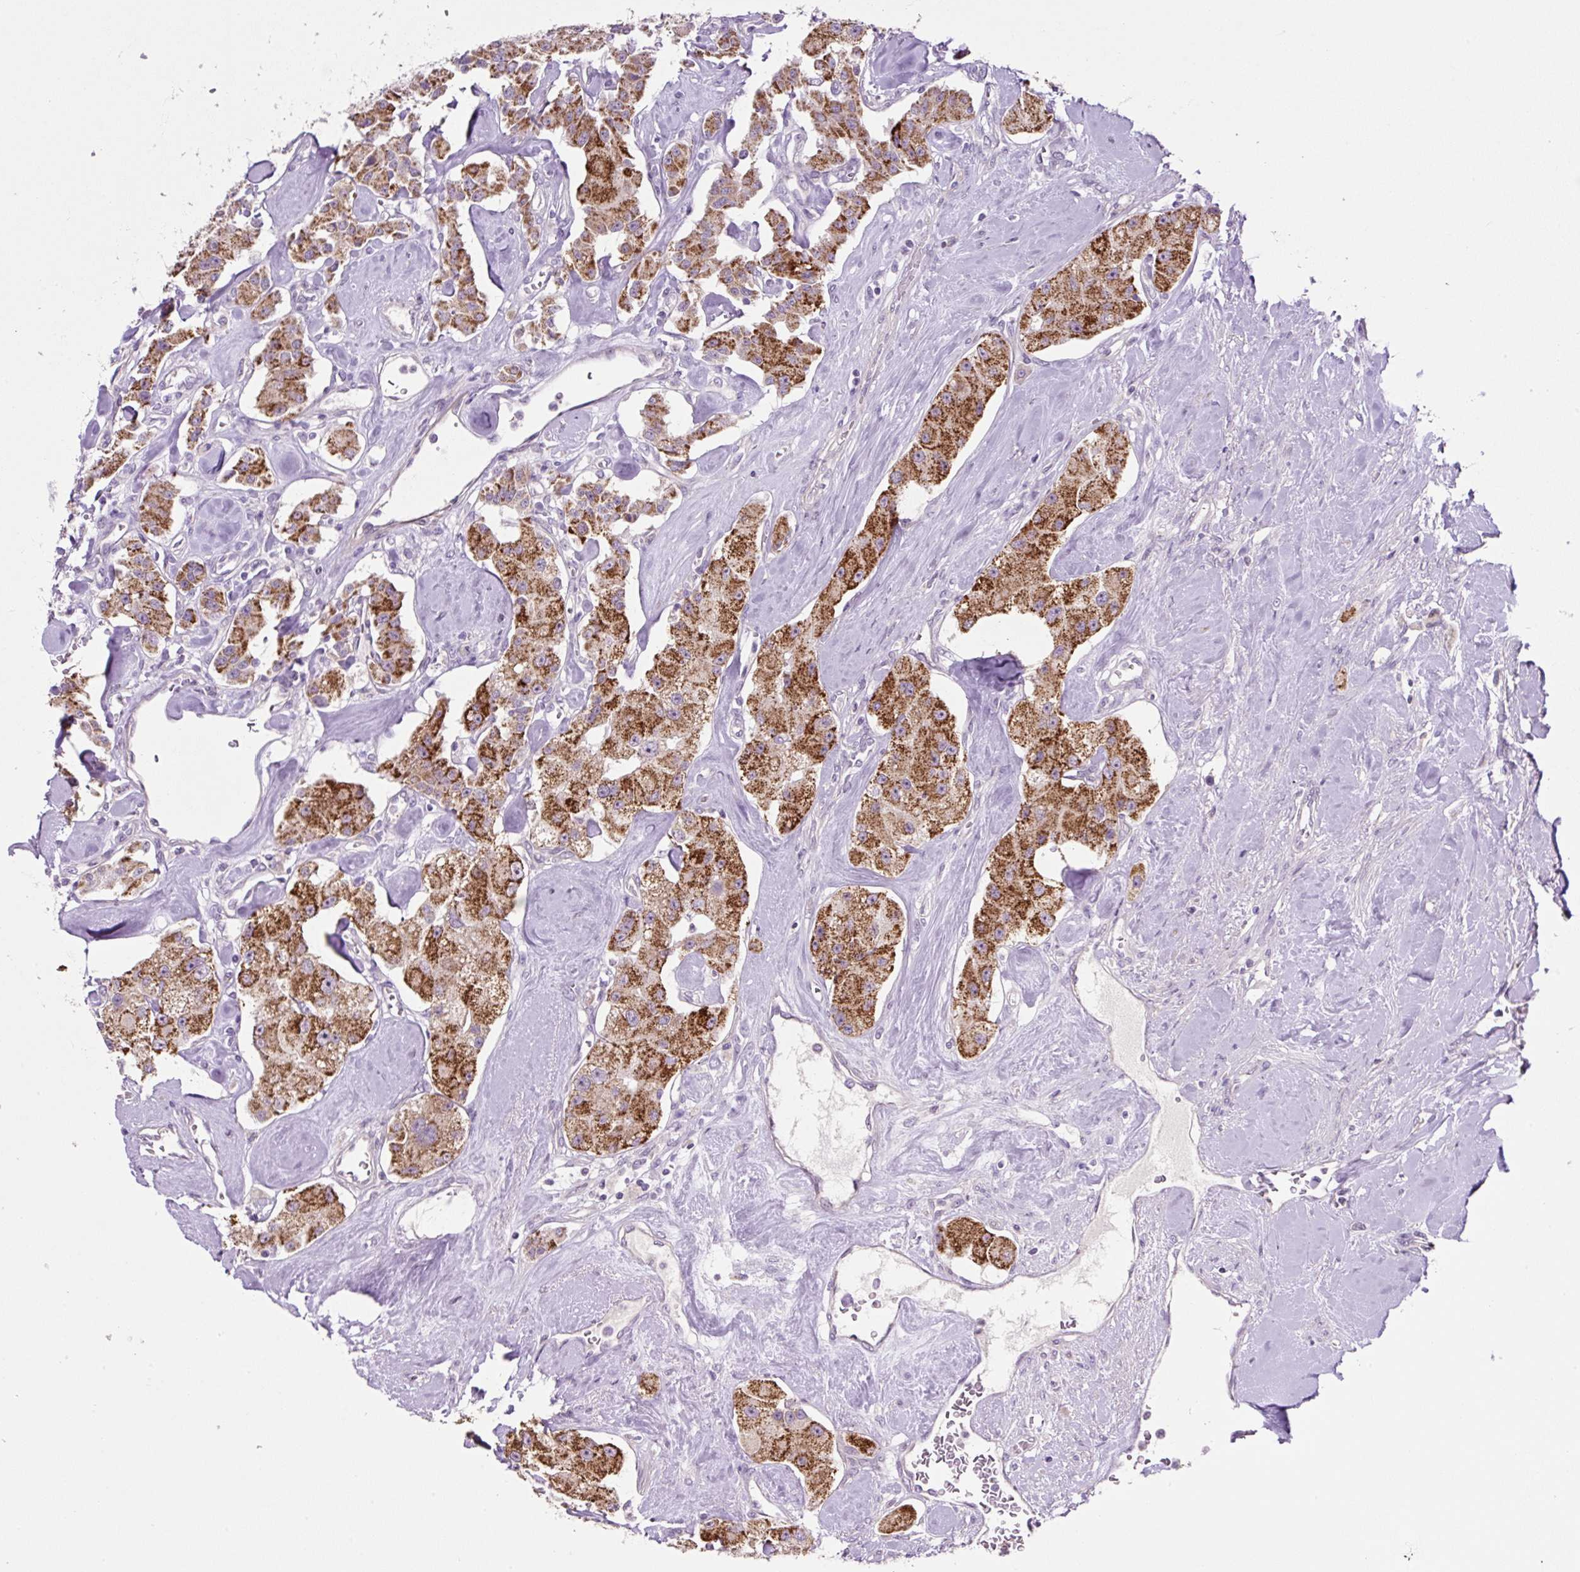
{"staining": {"intensity": "strong", "quantity": ">75%", "location": "cytoplasmic/membranous"}, "tissue": "carcinoid", "cell_type": "Tumor cells", "image_type": "cancer", "snomed": [{"axis": "morphology", "description": "Carcinoid, malignant, NOS"}, {"axis": "topography", "description": "Pancreas"}], "caption": "IHC of carcinoid demonstrates high levels of strong cytoplasmic/membranous expression in approximately >75% of tumor cells.", "gene": "OGDHL", "patient": {"sex": "male", "age": 41}}